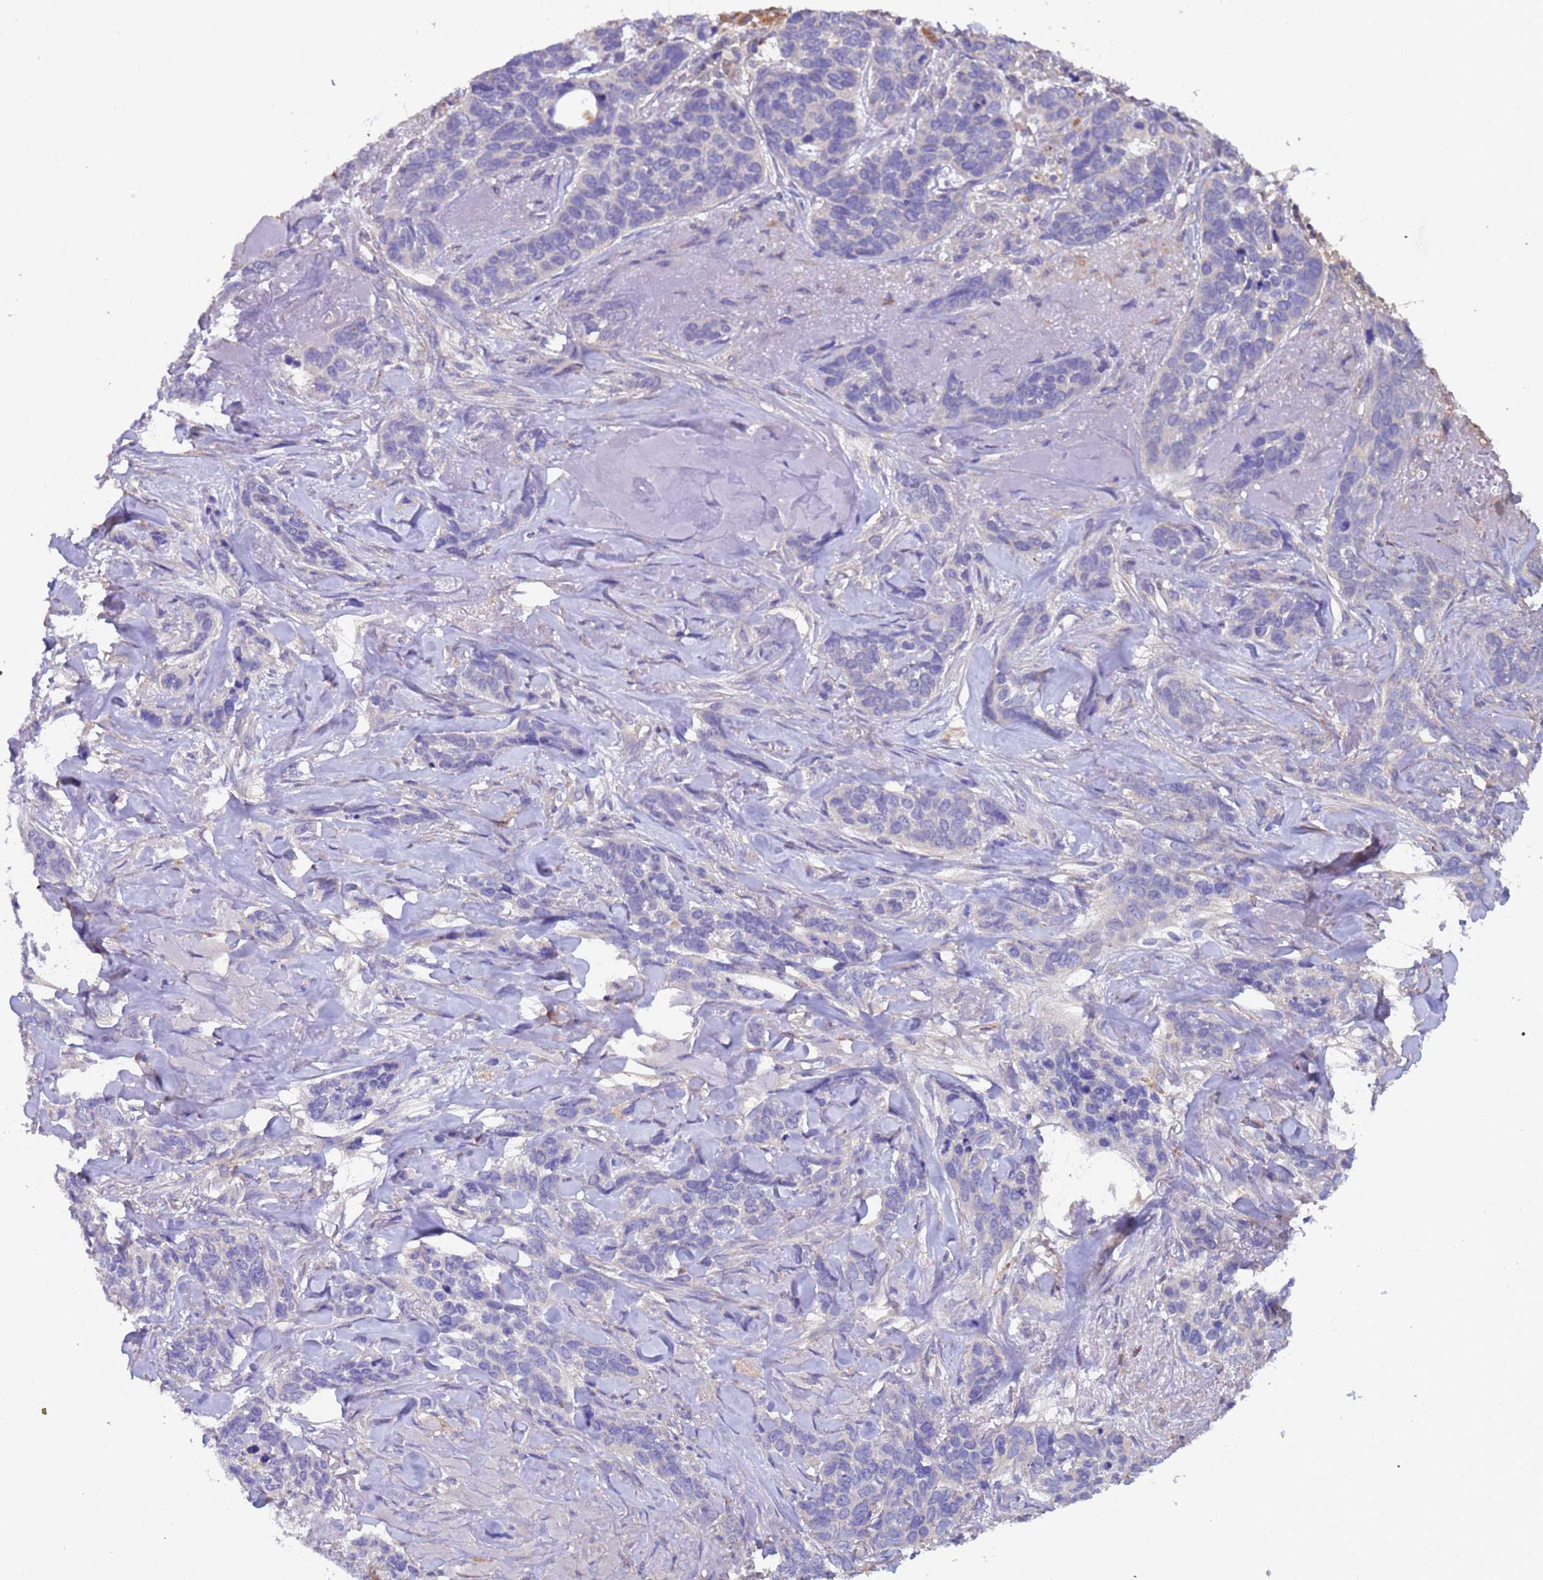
{"staining": {"intensity": "negative", "quantity": "none", "location": "none"}, "tissue": "skin cancer", "cell_type": "Tumor cells", "image_type": "cancer", "snomed": [{"axis": "morphology", "description": "Basal cell carcinoma"}, {"axis": "topography", "description": "Skin"}], "caption": "Immunohistochemistry (IHC) of basal cell carcinoma (skin) exhibits no staining in tumor cells. (Stains: DAB immunohistochemistry with hematoxylin counter stain, Microscopy: brightfield microscopy at high magnification).", "gene": "SRL", "patient": {"sex": "male", "age": 86}}